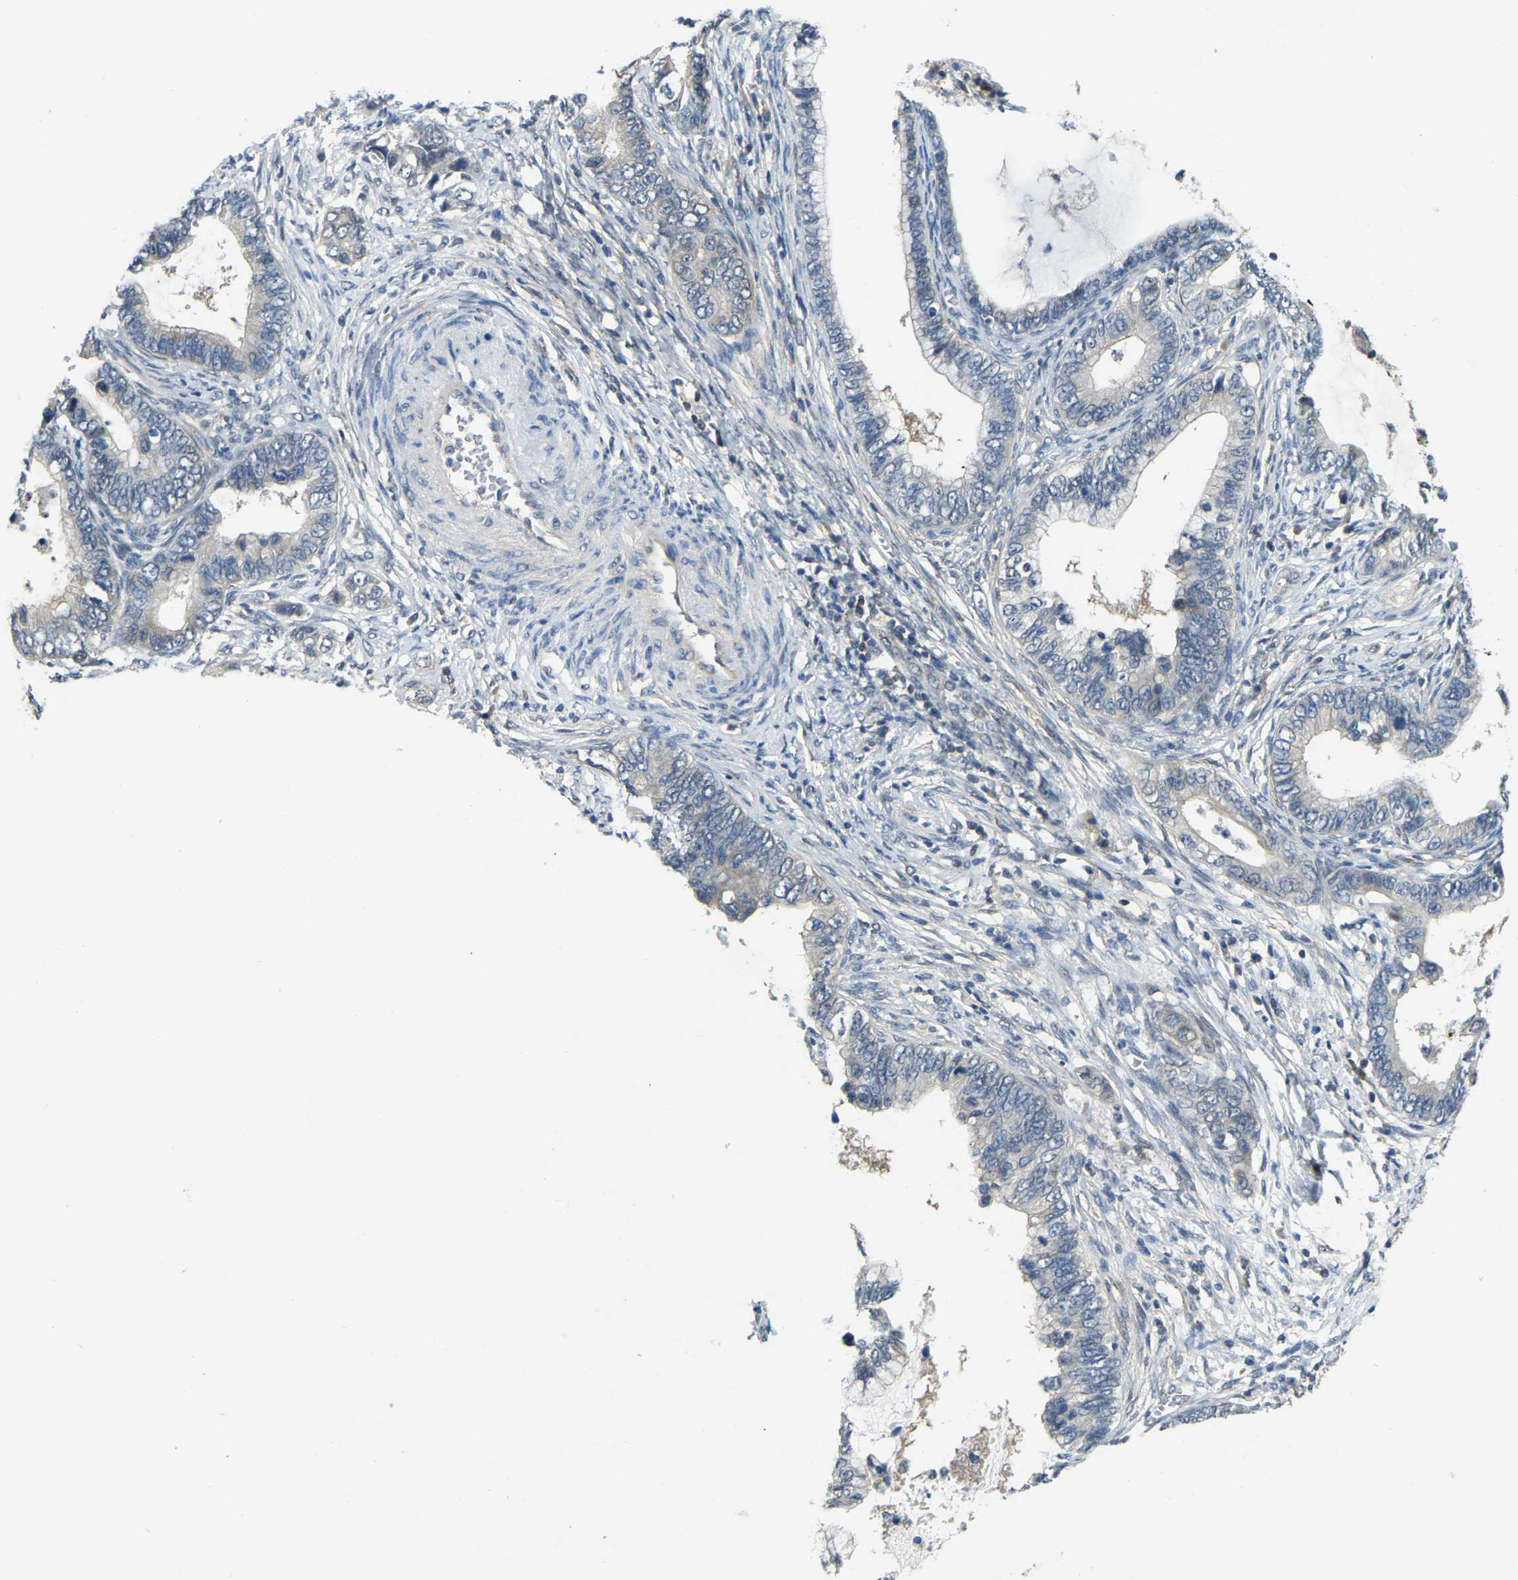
{"staining": {"intensity": "negative", "quantity": "none", "location": "none"}, "tissue": "cervical cancer", "cell_type": "Tumor cells", "image_type": "cancer", "snomed": [{"axis": "morphology", "description": "Adenocarcinoma, NOS"}, {"axis": "topography", "description": "Cervix"}], "caption": "Cervical adenocarcinoma was stained to show a protein in brown. There is no significant staining in tumor cells.", "gene": "AHNAK", "patient": {"sex": "female", "age": 44}}